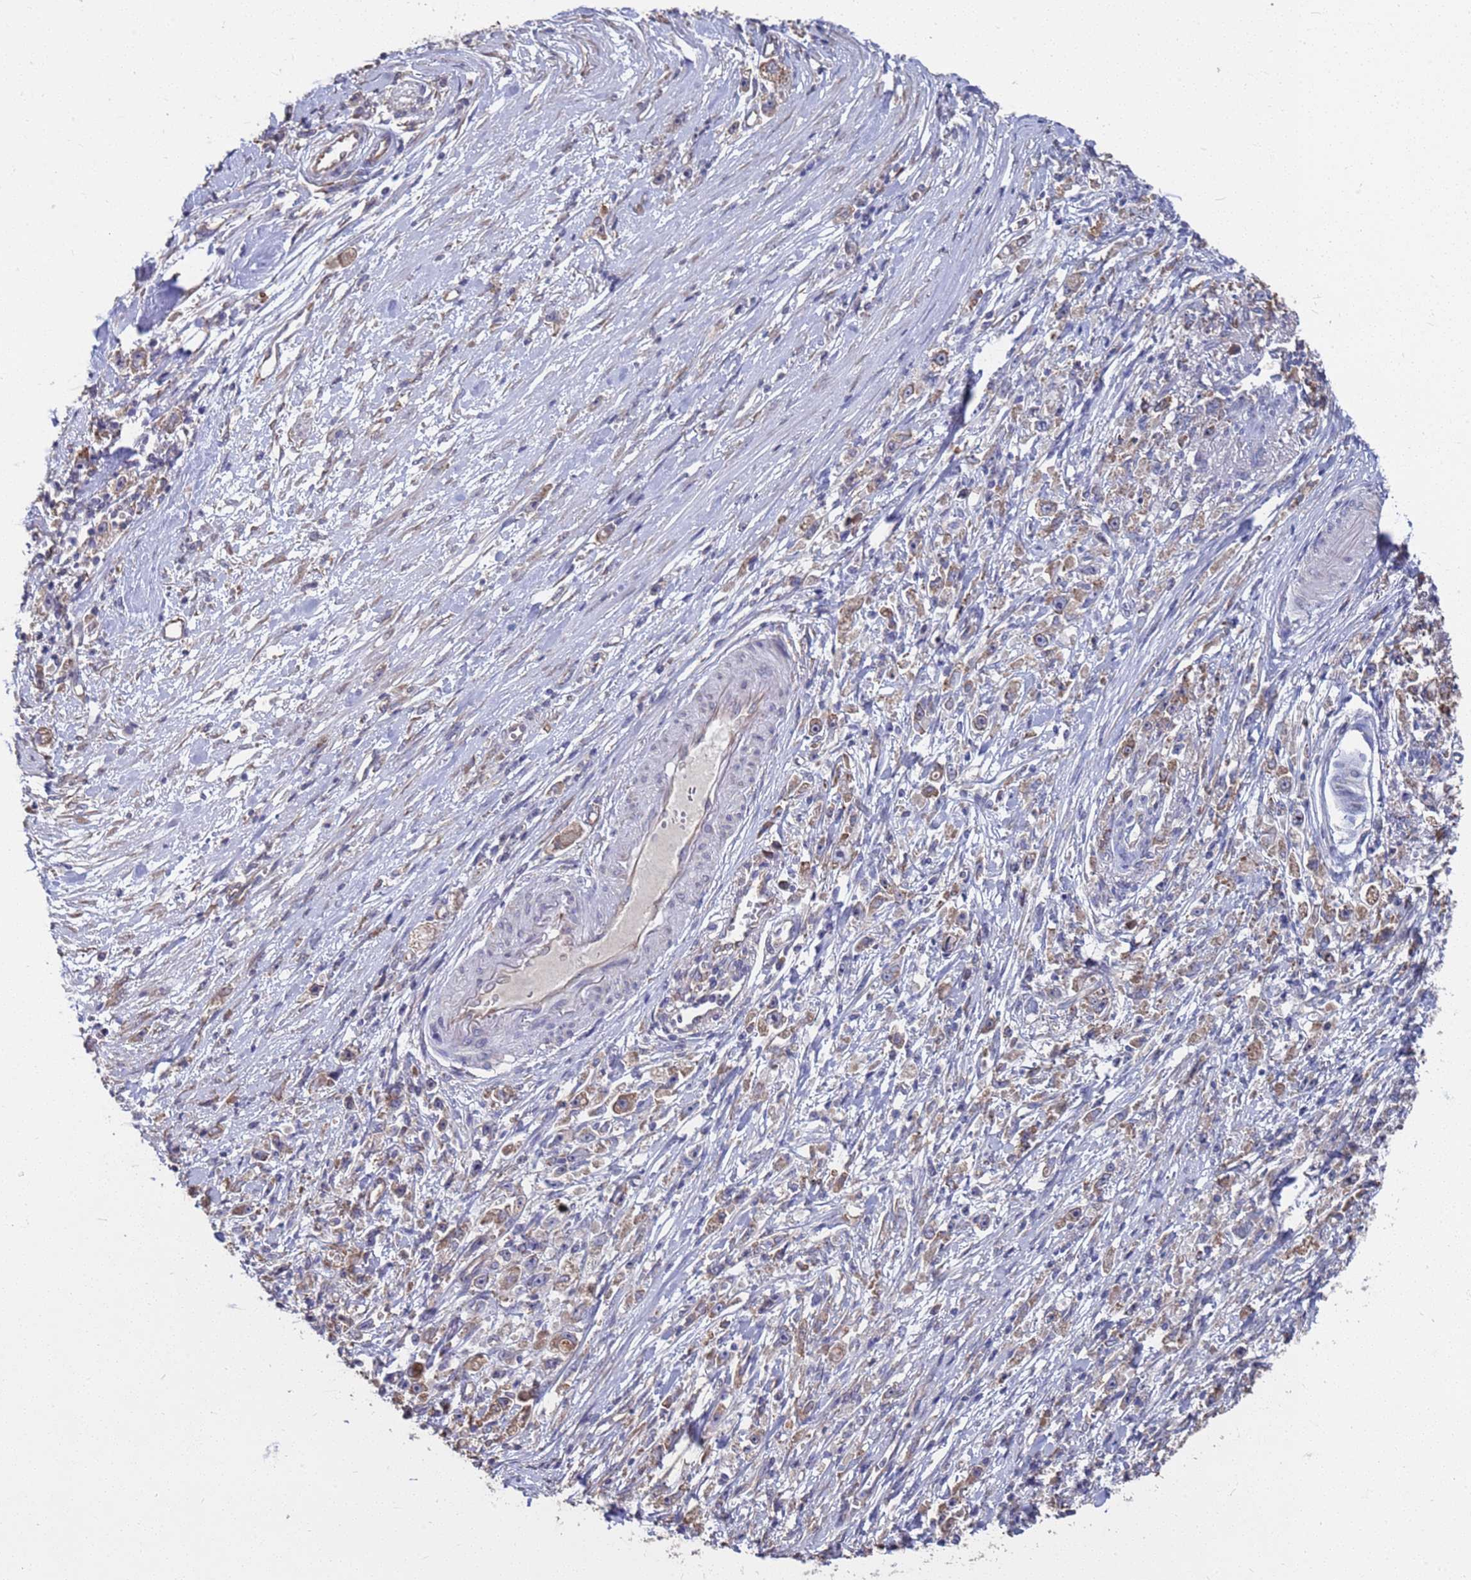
{"staining": {"intensity": "weak", "quantity": "25%-75%", "location": "cytoplasmic/membranous"}, "tissue": "stomach cancer", "cell_type": "Tumor cells", "image_type": "cancer", "snomed": [{"axis": "morphology", "description": "Adenocarcinoma, NOS"}, {"axis": "topography", "description": "Stomach"}], "caption": "Human stomach cancer (adenocarcinoma) stained for a protein (brown) demonstrates weak cytoplasmic/membranous positive expression in about 25%-75% of tumor cells.", "gene": "CFAP119", "patient": {"sex": "female", "age": 59}}